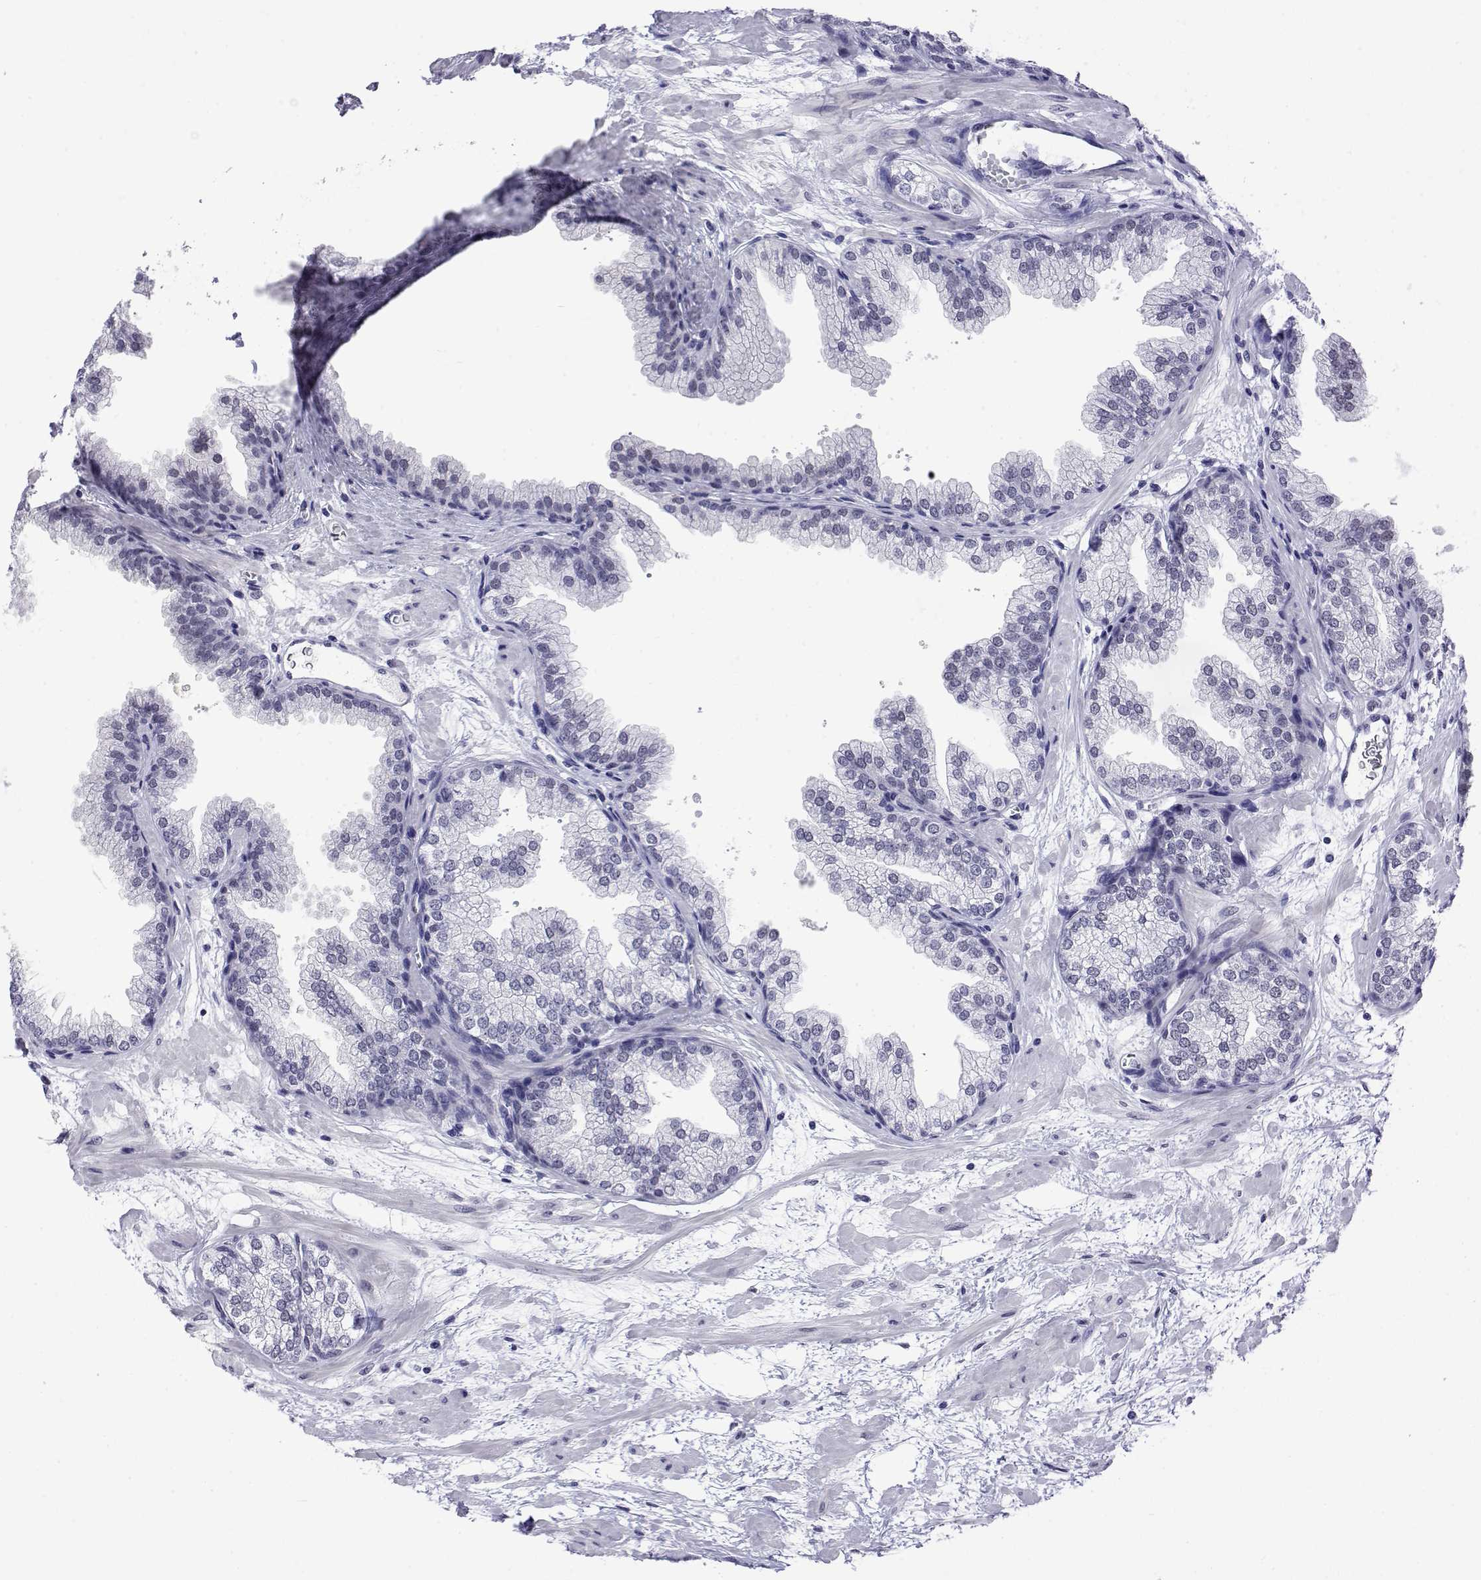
{"staining": {"intensity": "negative", "quantity": "none", "location": "none"}, "tissue": "prostate", "cell_type": "Glandular cells", "image_type": "normal", "snomed": [{"axis": "morphology", "description": "Normal tissue, NOS"}, {"axis": "topography", "description": "Prostate"}], "caption": "Immunohistochemistry (IHC) micrograph of normal human prostate stained for a protein (brown), which exhibits no expression in glandular cells.", "gene": "POLDIP3", "patient": {"sex": "male", "age": 37}}